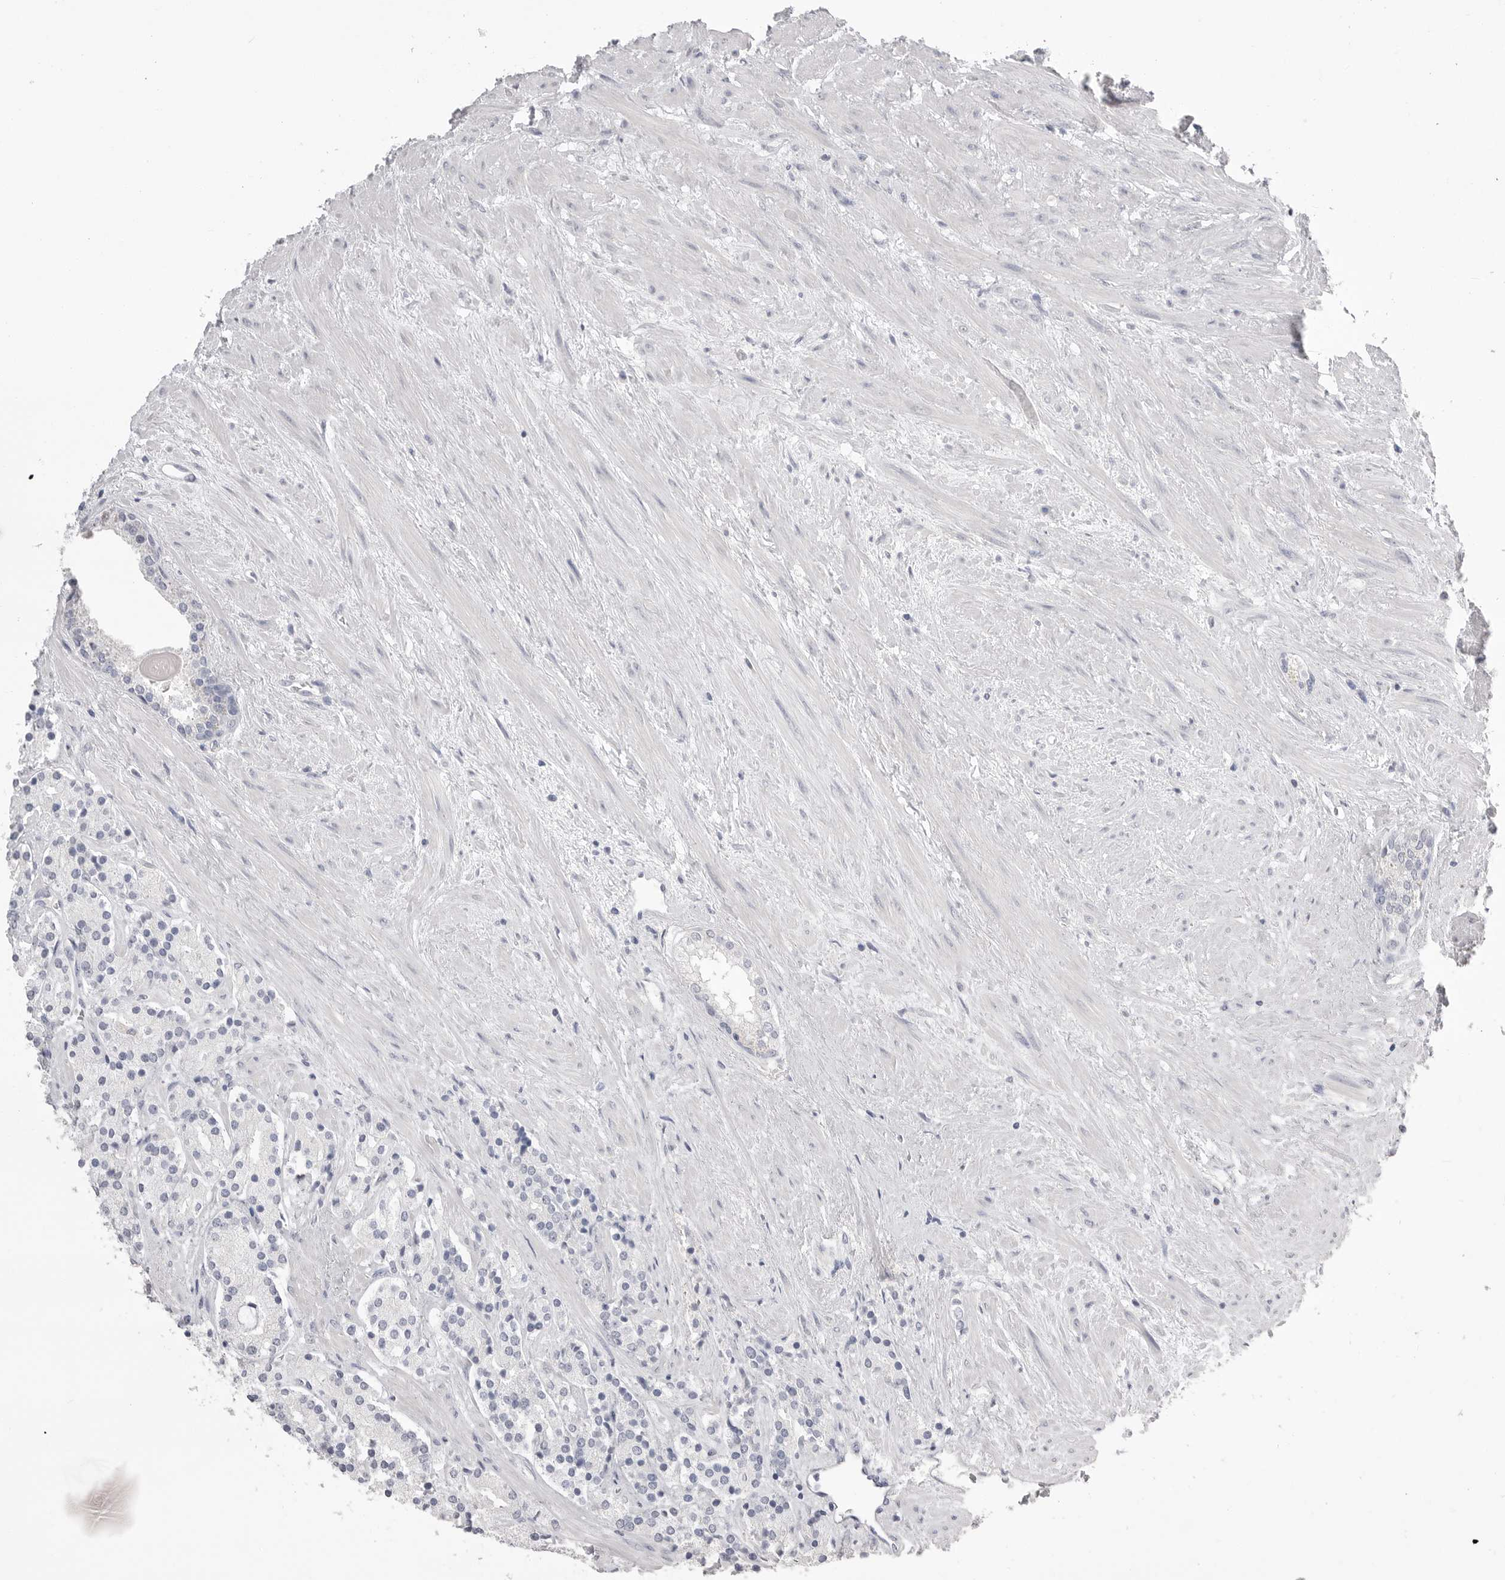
{"staining": {"intensity": "negative", "quantity": "none", "location": "none"}, "tissue": "prostate cancer", "cell_type": "Tumor cells", "image_type": "cancer", "snomed": [{"axis": "morphology", "description": "Adenocarcinoma, High grade"}, {"axis": "topography", "description": "Prostate"}], "caption": "IHC photomicrograph of human prostate cancer stained for a protein (brown), which exhibits no staining in tumor cells.", "gene": "CPB1", "patient": {"sex": "male", "age": 71}}